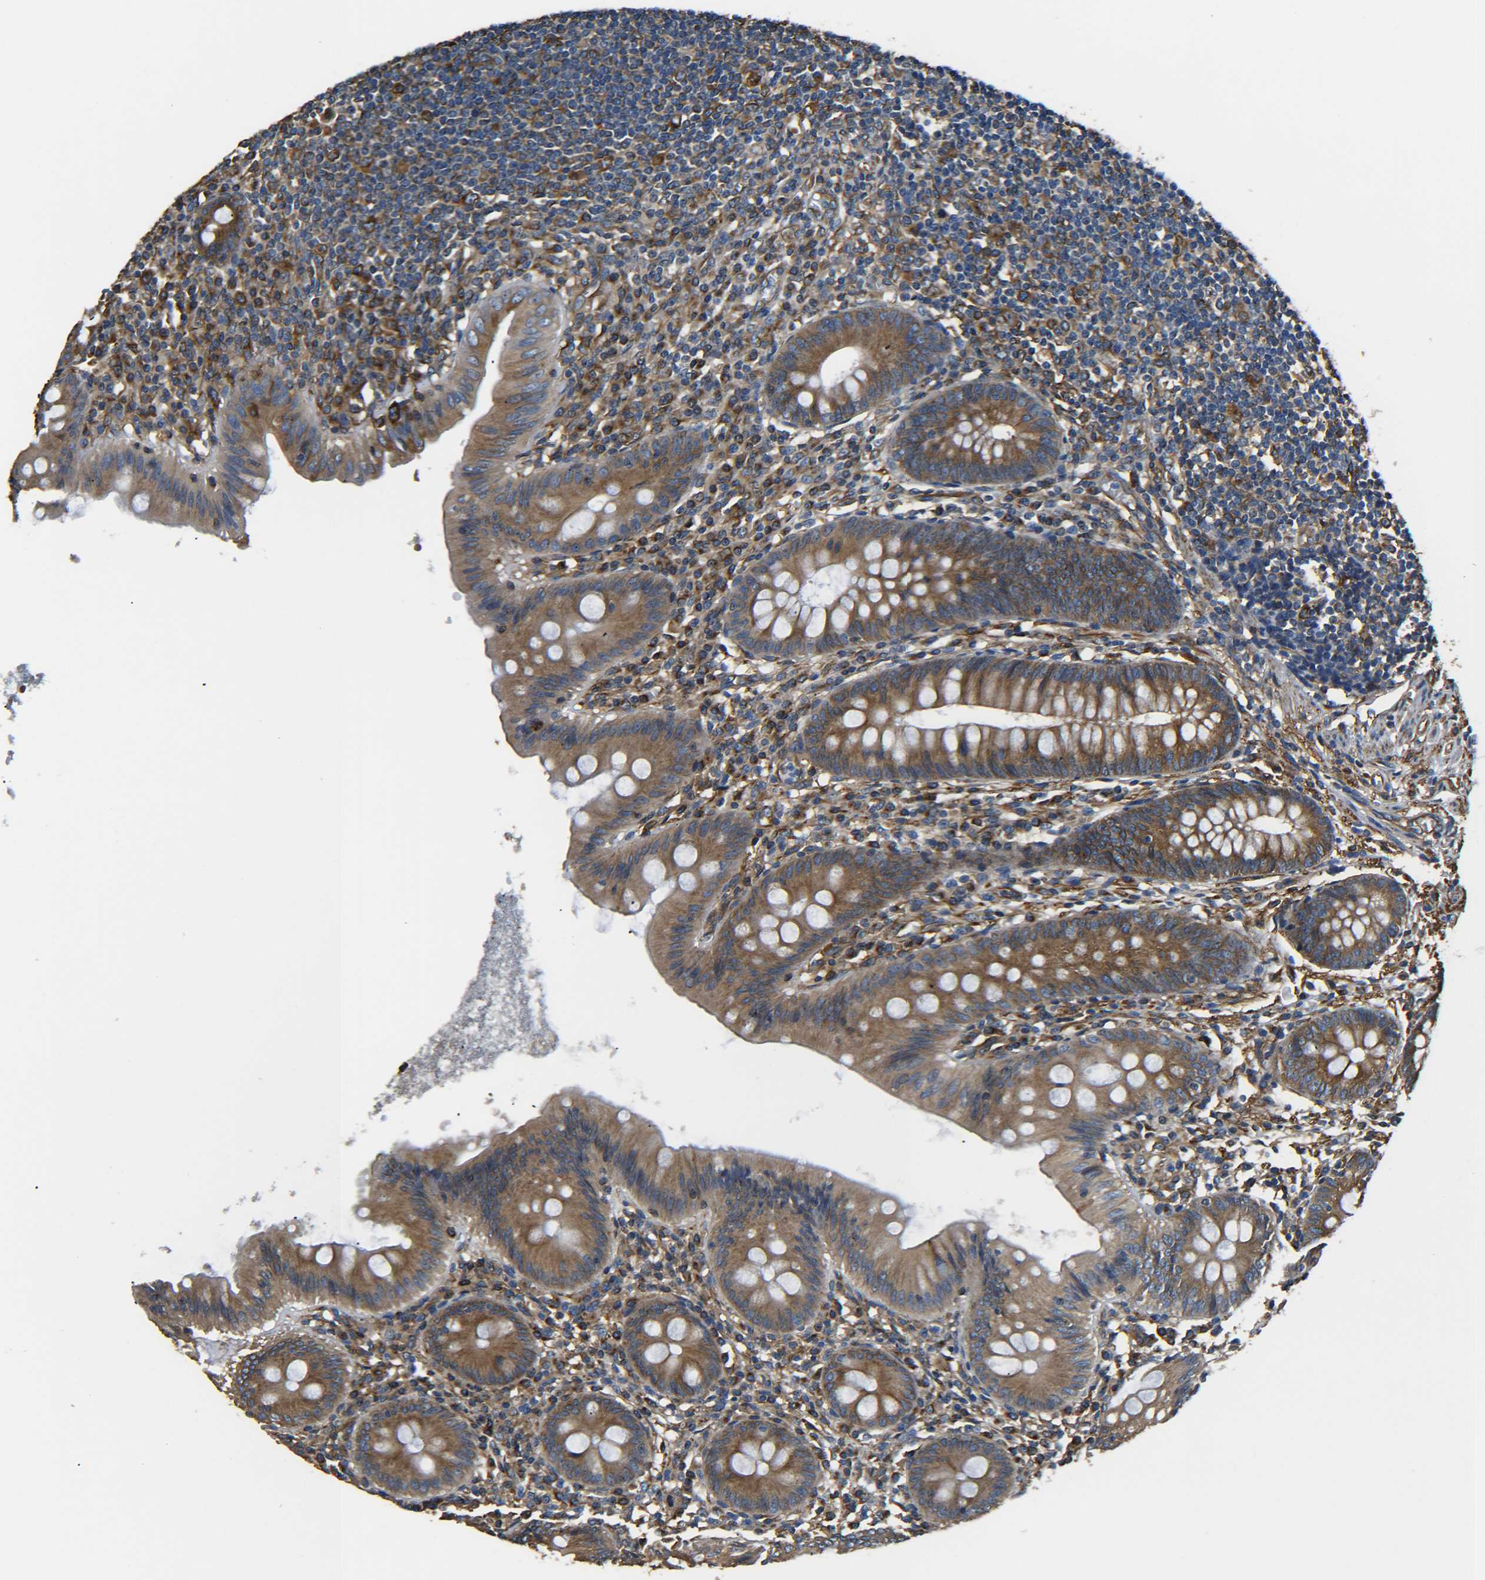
{"staining": {"intensity": "strong", "quantity": ">75%", "location": "cytoplasmic/membranous"}, "tissue": "appendix", "cell_type": "Glandular cells", "image_type": "normal", "snomed": [{"axis": "morphology", "description": "Normal tissue, NOS"}, {"axis": "topography", "description": "Appendix"}], "caption": "IHC of benign human appendix exhibits high levels of strong cytoplasmic/membranous positivity in approximately >75% of glandular cells. (DAB = brown stain, brightfield microscopy at high magnification).", "gene": "TUBB", "patient": {"sex": "male", "age": 56}}